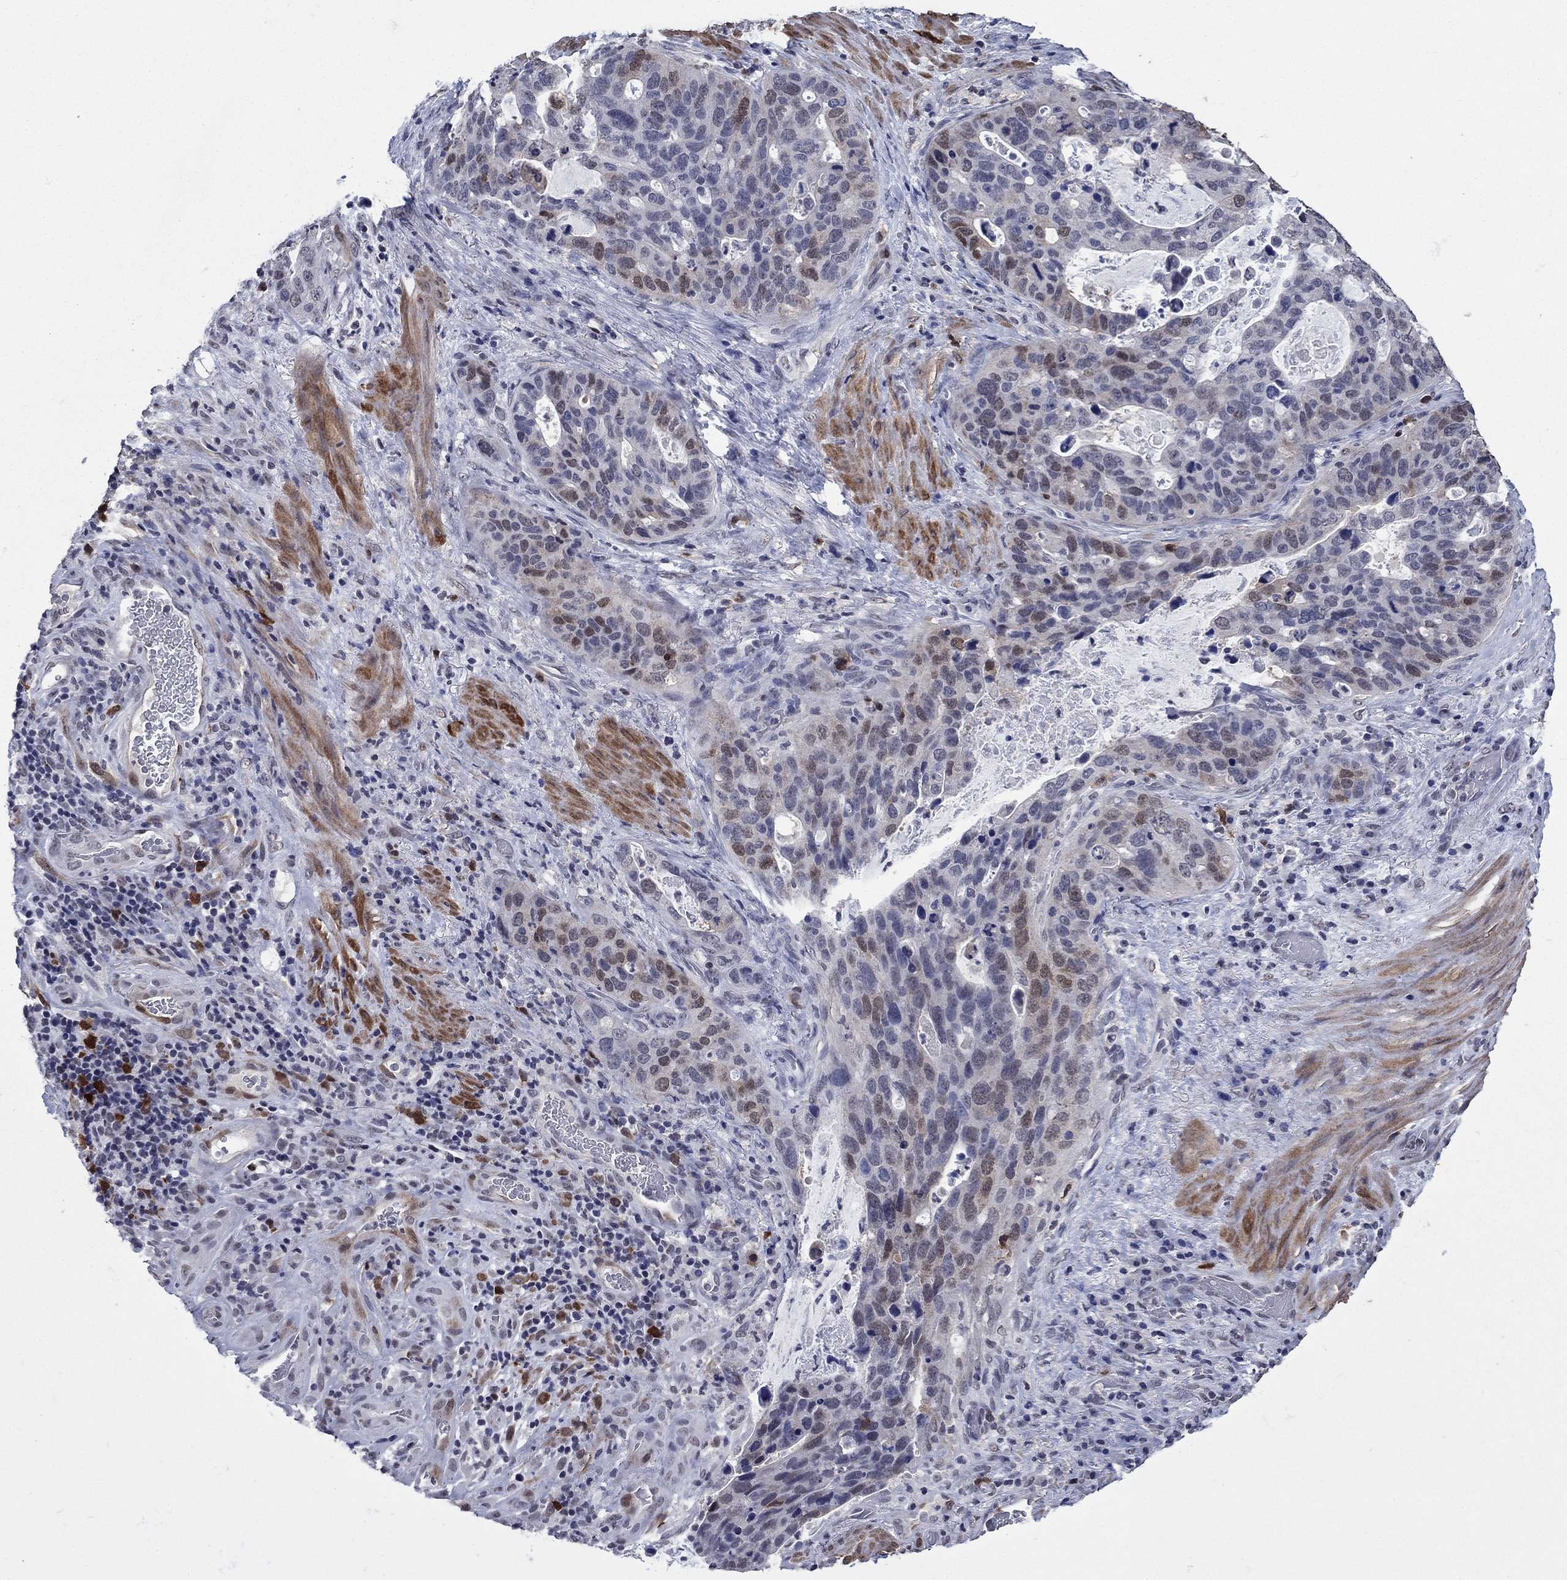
{"staining": {"intensity": "weak", "quantity": "<25%", "location": "nuclear"}, "tissue": "stomach cancer", "cell_type": "Tumor cells", "image_type": "cancer", "snomed": [{"axis": "morphology", "description": "Adenocarcinoma, NOS"}, {"axis": "topography", "description": "Stomach"}], "caption": "DAB immunohistochemical staining of human stomach cancer (adenocarcinoma) displays no significant expression in tumor cells.", "gene": "TYMS", "patient": {"sex": "male", "age": 54}}